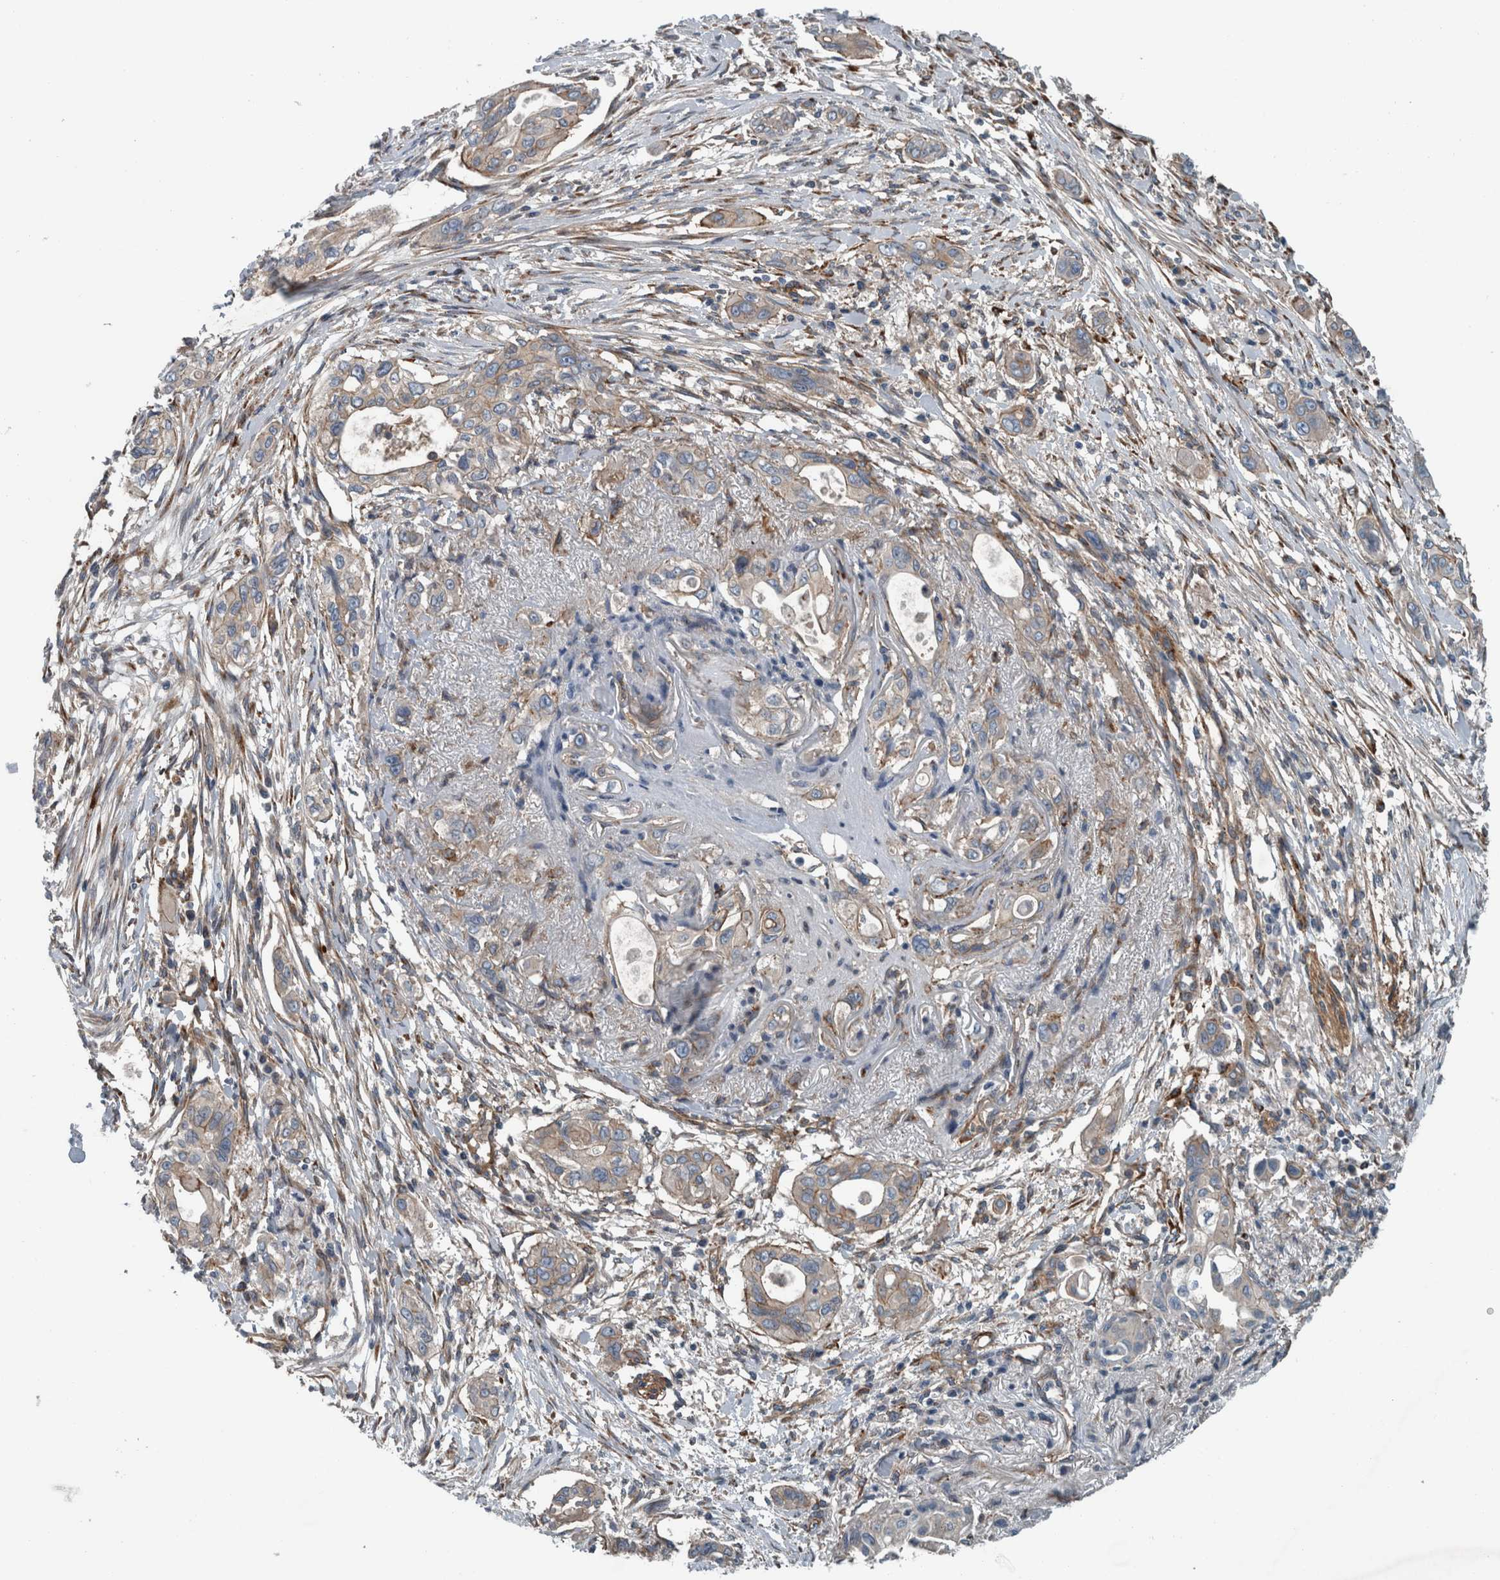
{"staining": {"intensity": "weak", "quantity": ">75%", "location": "cytoplasmic/membranous"}, "tissue": "pancreatic cancer", "cell_type": "Tumor cells", "image_type": "cancer", "snomed": [{"axis": "morphology", "description": "Adenocarcinoma, NOS"}, {"axis": "topography", "description": "Pancreas"}], "caption": "Immunohistochemical staining of human adenocarcinoma (pancreatic) exhibits low levels of weak cytoplasmic/membranous positivity in approximately >75% of tumor cells. (Brightfield microscopy of DAB IHC at high magnification).", "gene": "GLT8D2", "patient": {"sex": "female", "age": 60}}